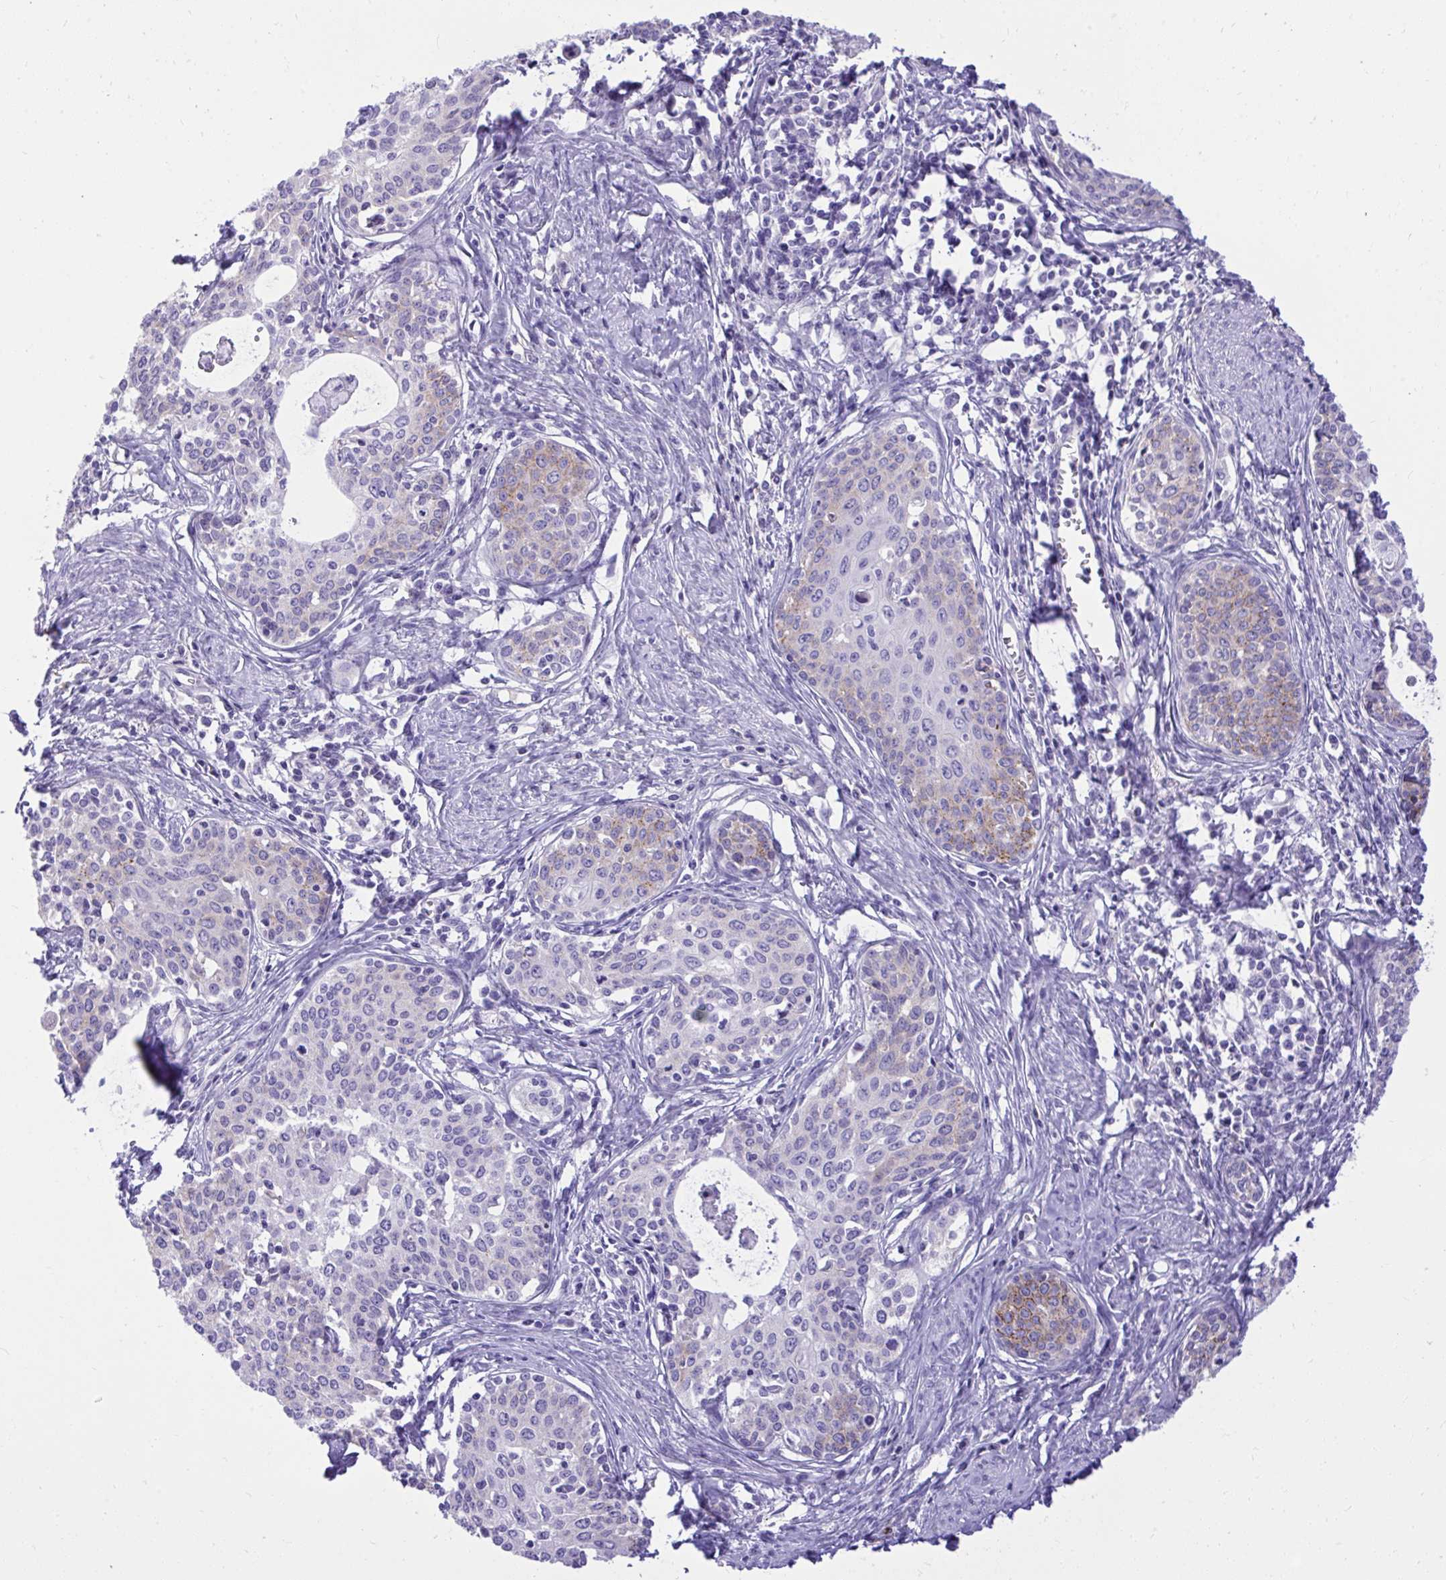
{"staining": {"intensity": "weak", "quantity": "<25%", "location": "cytoplasmic/membranous"}, "tissue": "cervical cancer", "cell_type": "Tumor cells", "image_type": "cancer", "snomed": [{"axis": "morphology", "description": "Squamous cell carcinoma, NOS"}, {"axis": "morphology", "description": "Adenocarcinoma, NOS"}, {"axis": "topography", "description": "Cervix"}], "caption": "Immunohistochemistry (IHC) of cervical cancer (squamous cell carcinoma) exhibits no expression in tumor cells.", "gene": "HRG", "patient": {"sex": "female", "age": 52}}